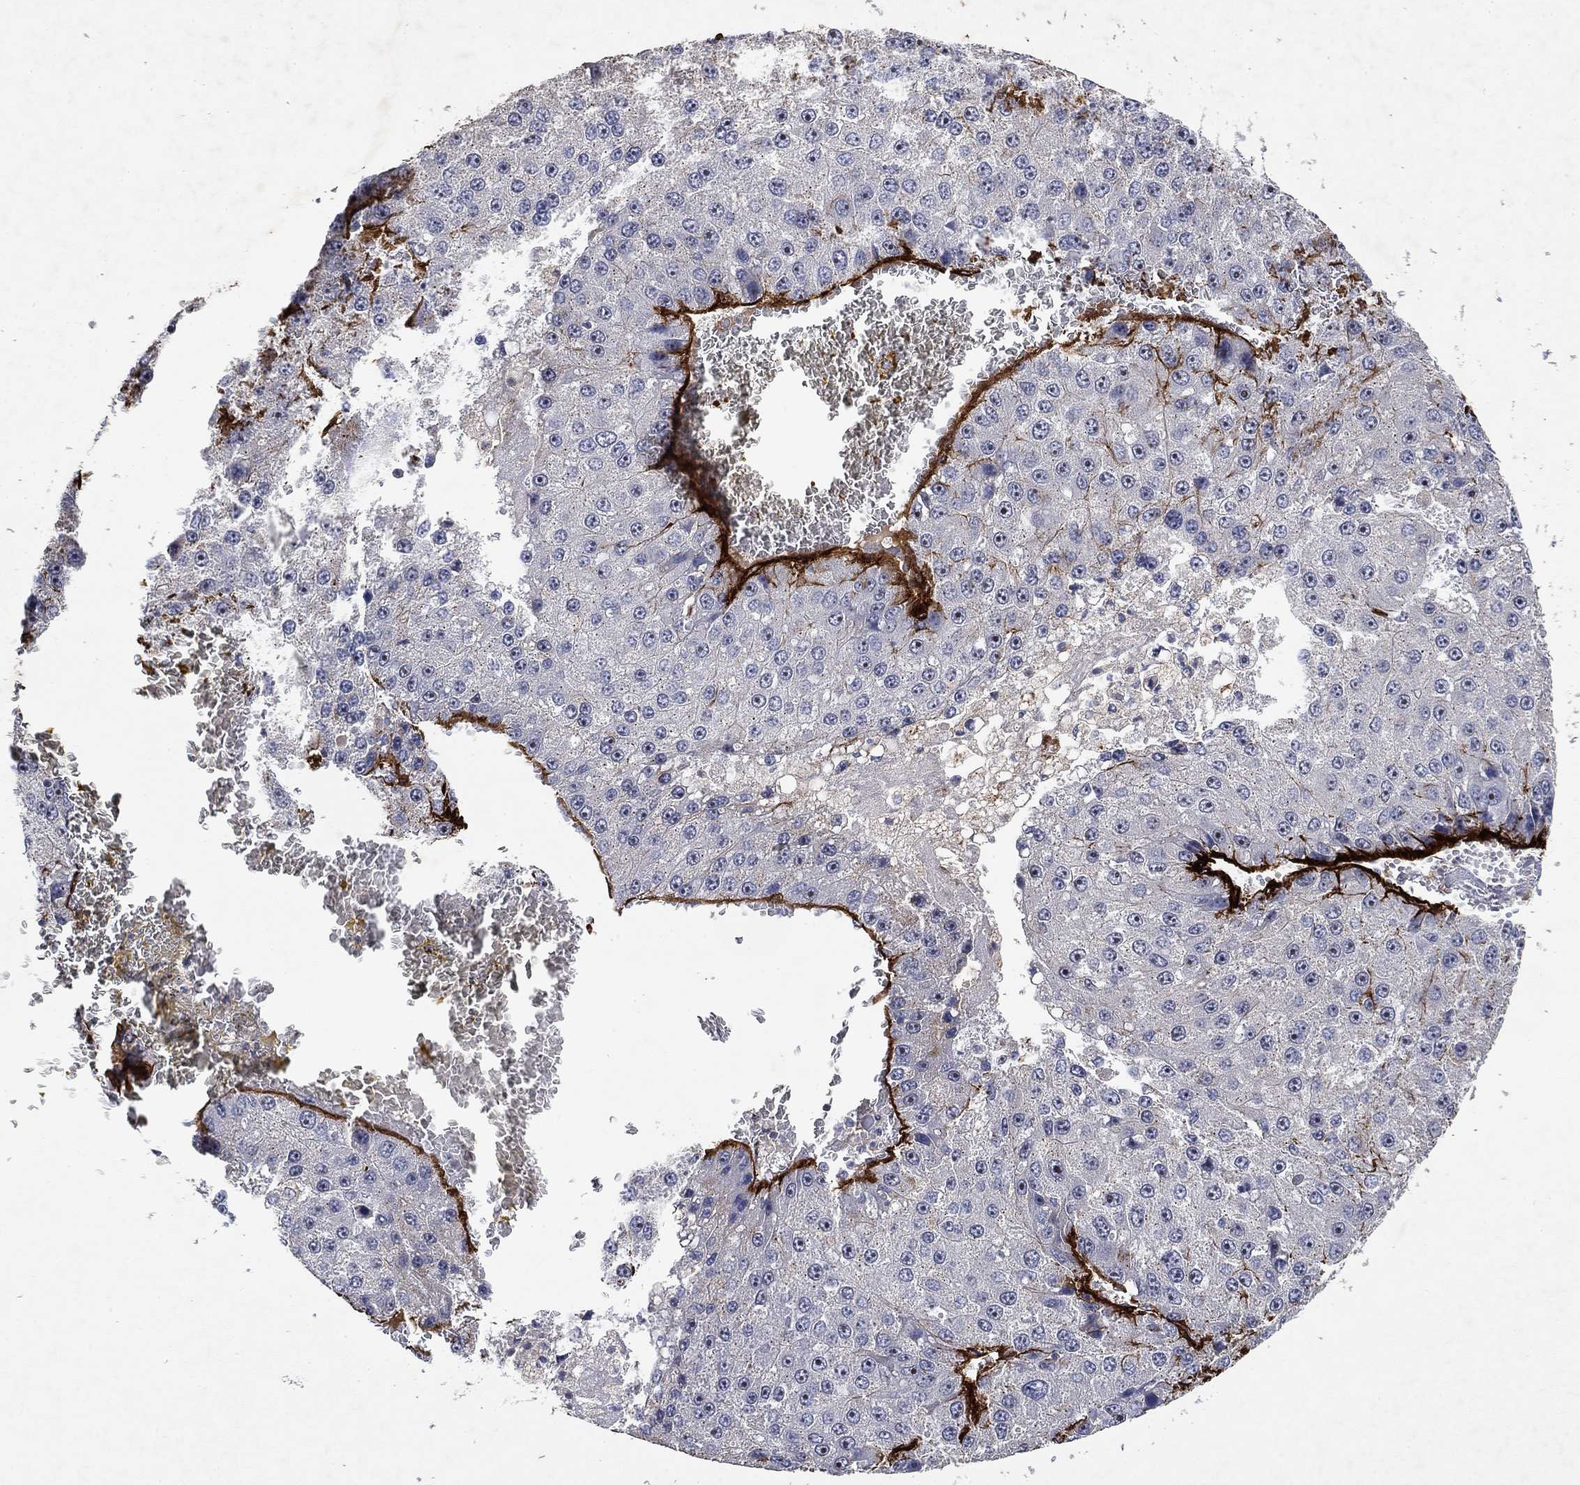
{"staining": {"intensity": "negative", "quantity": "none", "location": "none"}, "tissue": "liver cancer", "cell_type": "Tumor cells", "image_type": "cancer", "snomed": [{"axis": "morphology", "description": "Carcinoma, Hepatocellular, NOS"}, {"axis": "topography", "description": "Liver"}], "caption": "Immunohistochemistry image of neoplastic tissue: liver hepatocellular carcinoma stained with DAB (3,3'-diaminobenzidine) shows no significant protein staining in tumor cells.", "gene": "COL4A2", "patient": {"sex": "female", "age": 73}}